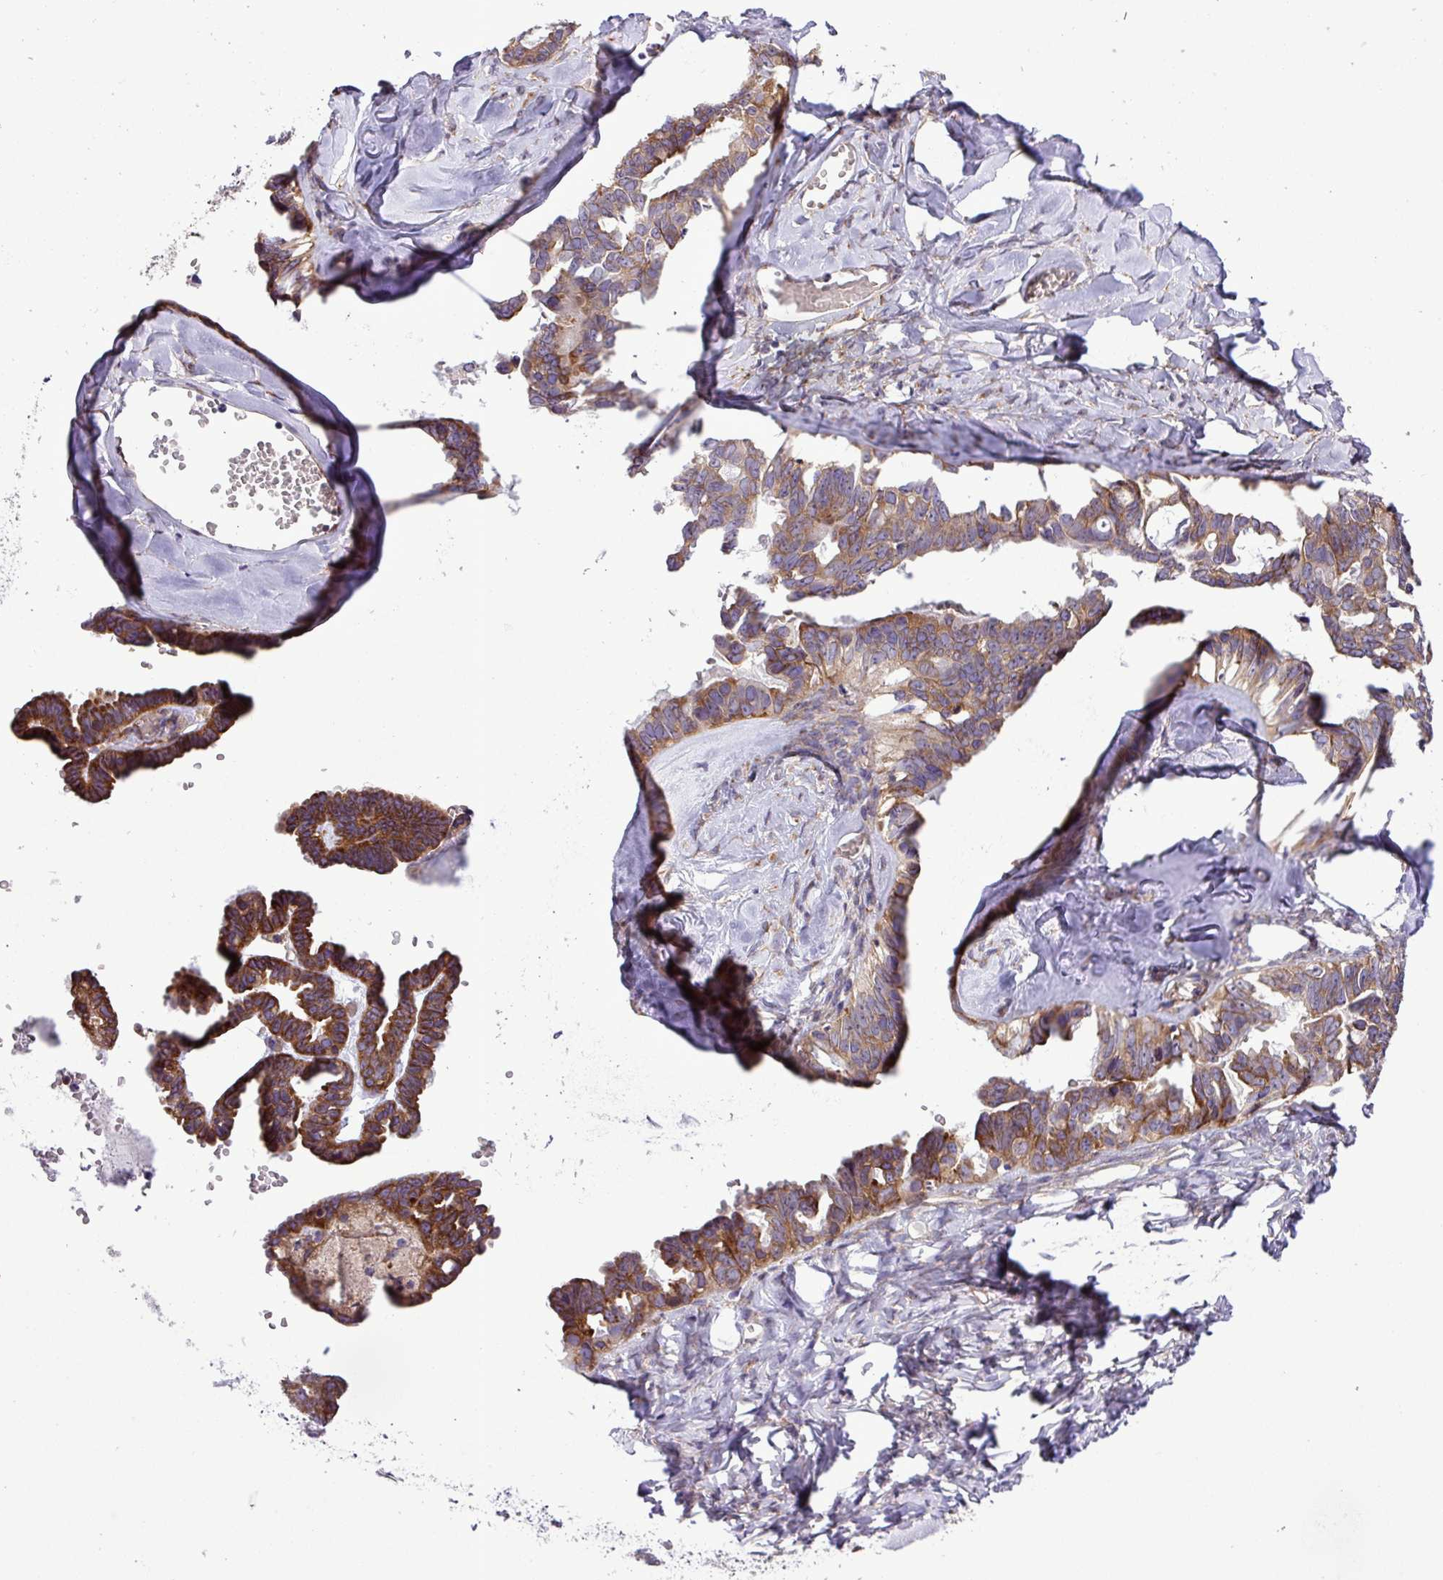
{"staining": {"intensity": "moderate", "quantity": ">75%", "location": "cytoplasmic/membranous"}, "tissue": "ovarian cancer", "cell_type": "Tumor cells", "image_type": "cancer", "snomed": [{"axis": "morphology", "description": "Cystadenocarcinoma, serous, NOS"}, {"axis": "topography", "description": "Ovary"}], "caption": "The histopathology image exhibits staining of ovarian cancer, revealing moderate cytoplasmic/membranous protein expression (brown color) within tumor cells. (brown staining indicates protein expression, while blue staining denotes nuclei).", "gene": "RPL13", "patient": {"sex": "female", "age": 69}}